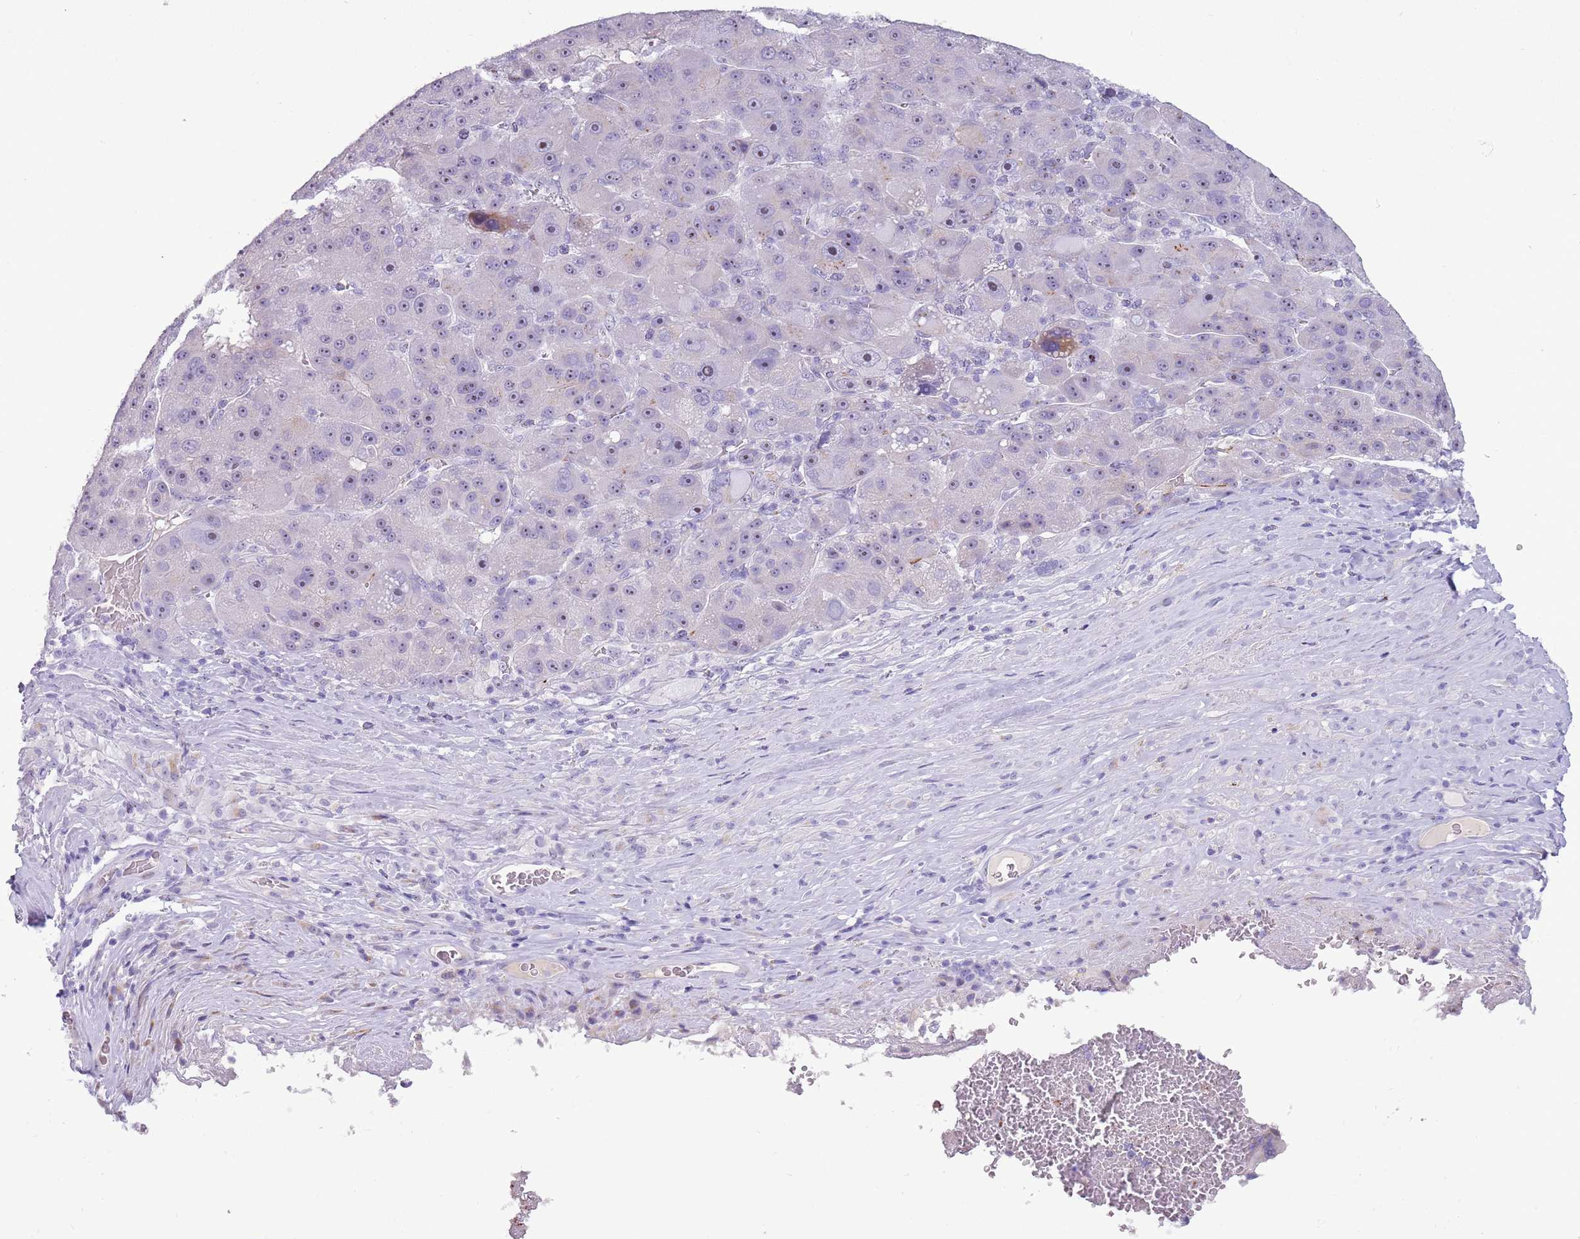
{"staining": {"intensity": "negative", "quantity": "none", "location": "none"}, "tissue": "liver cancer", "cell_type": "Tumor cells", "image_type": "cancer", "snomed": [{"axis": "morphology", "description": "Carcinoma, Hepatocellular, NOS"}, {"axis": "topography", "description": "Liver"}], "caption": "This is an immunohistochemistry photomicrograph of human liver hepatocellular carcinoma. There is no positivity in tumor cells.", "gene": "NBPF6", "patient": {"sex": "male", "age": 76}}